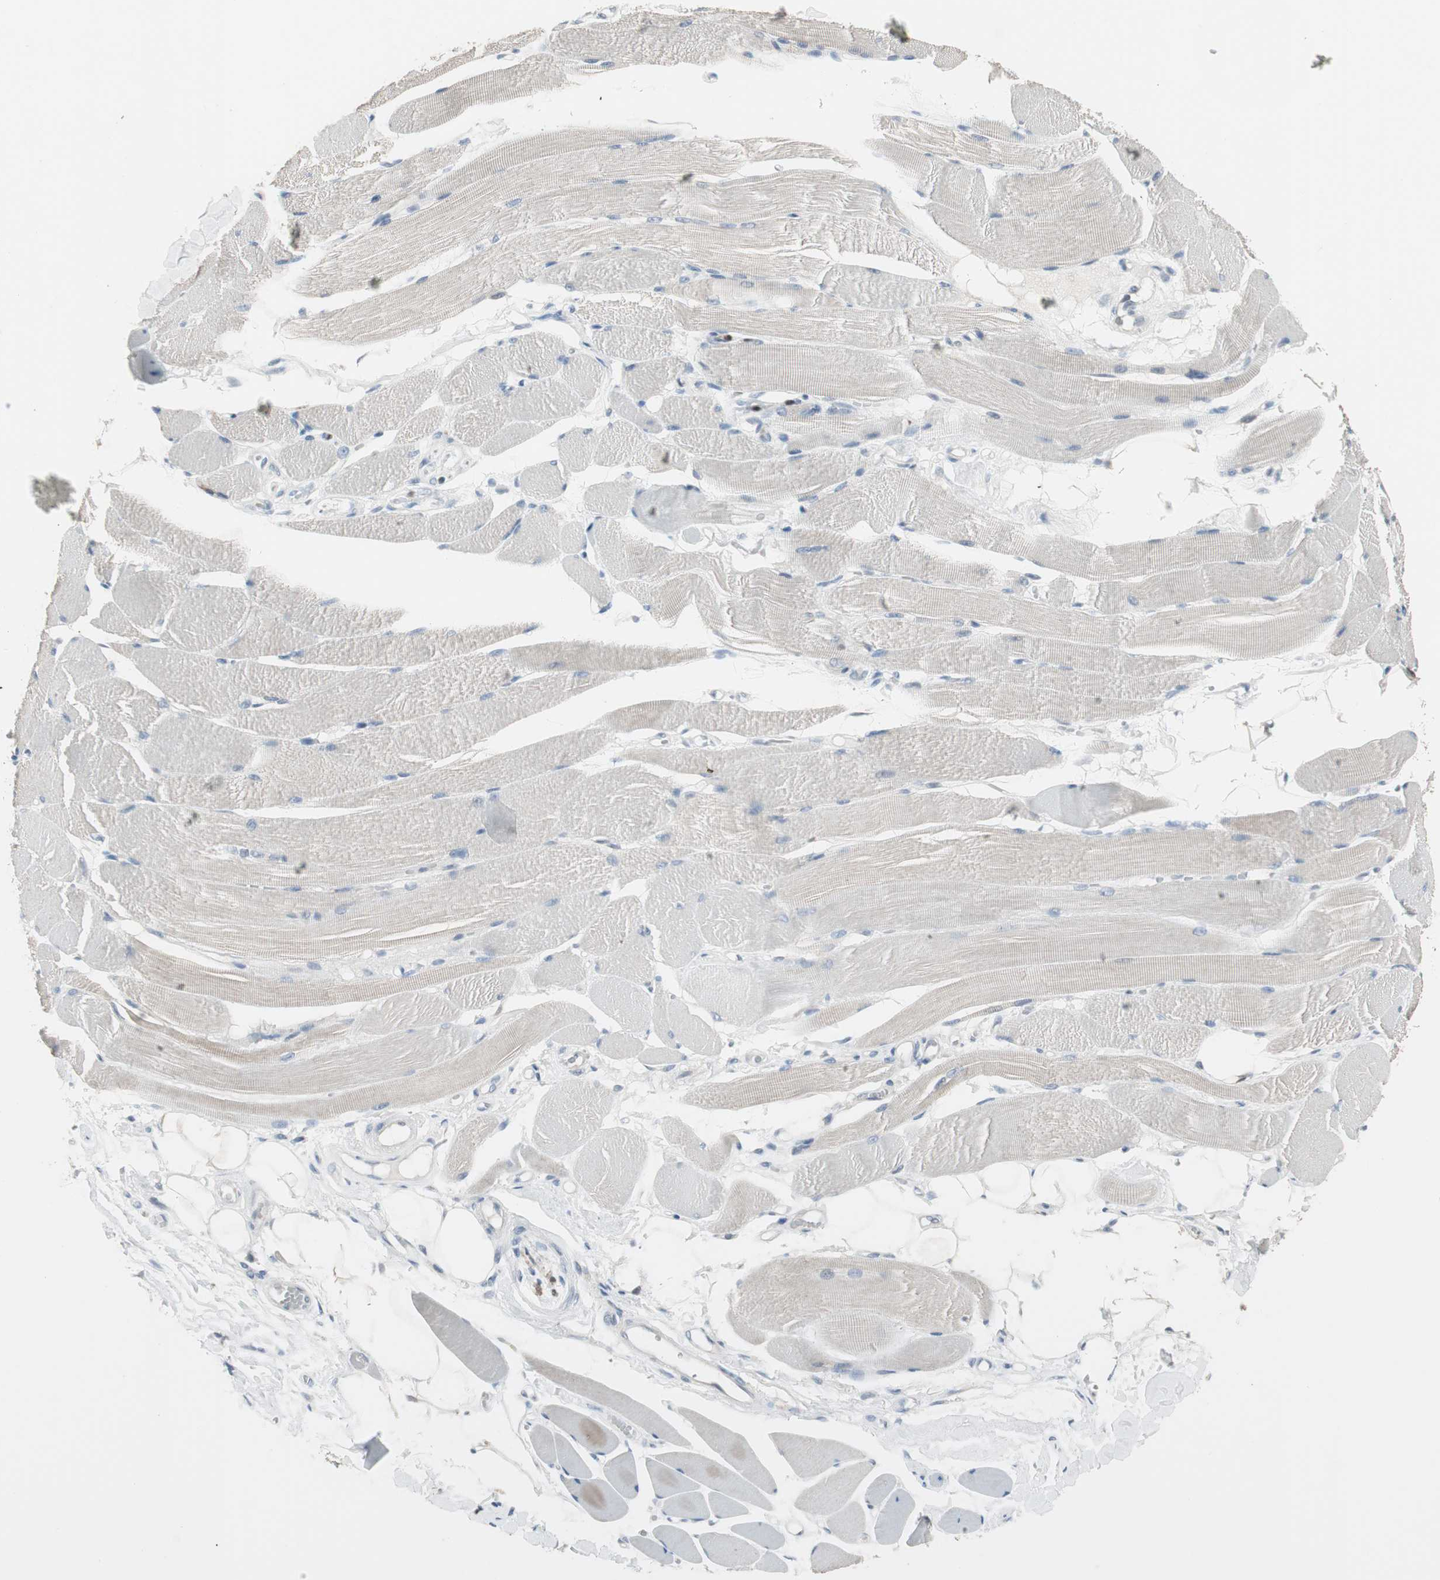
{"staining": {"intensity": "negative", "quantity": "none", "location": "none"}, "tissue": "skeletal muscle", "cell_type": "Myocytes", "image_type": "normal", "snomed": [{"axis": "morphology", "description": "Normal tissue, NOS"}, {"axis": "topography", "description": "Skeletal muscle"}, {"axis": "topography", "description": "Peripheral nerve tissue"}], "caption": "This is a micrograph of immunohistochemistry staining of benign skeletal muscle, which shows no expression in myocytes.", "gene": "PDZK1", "patient": {"sex": "female", "age": 84}}